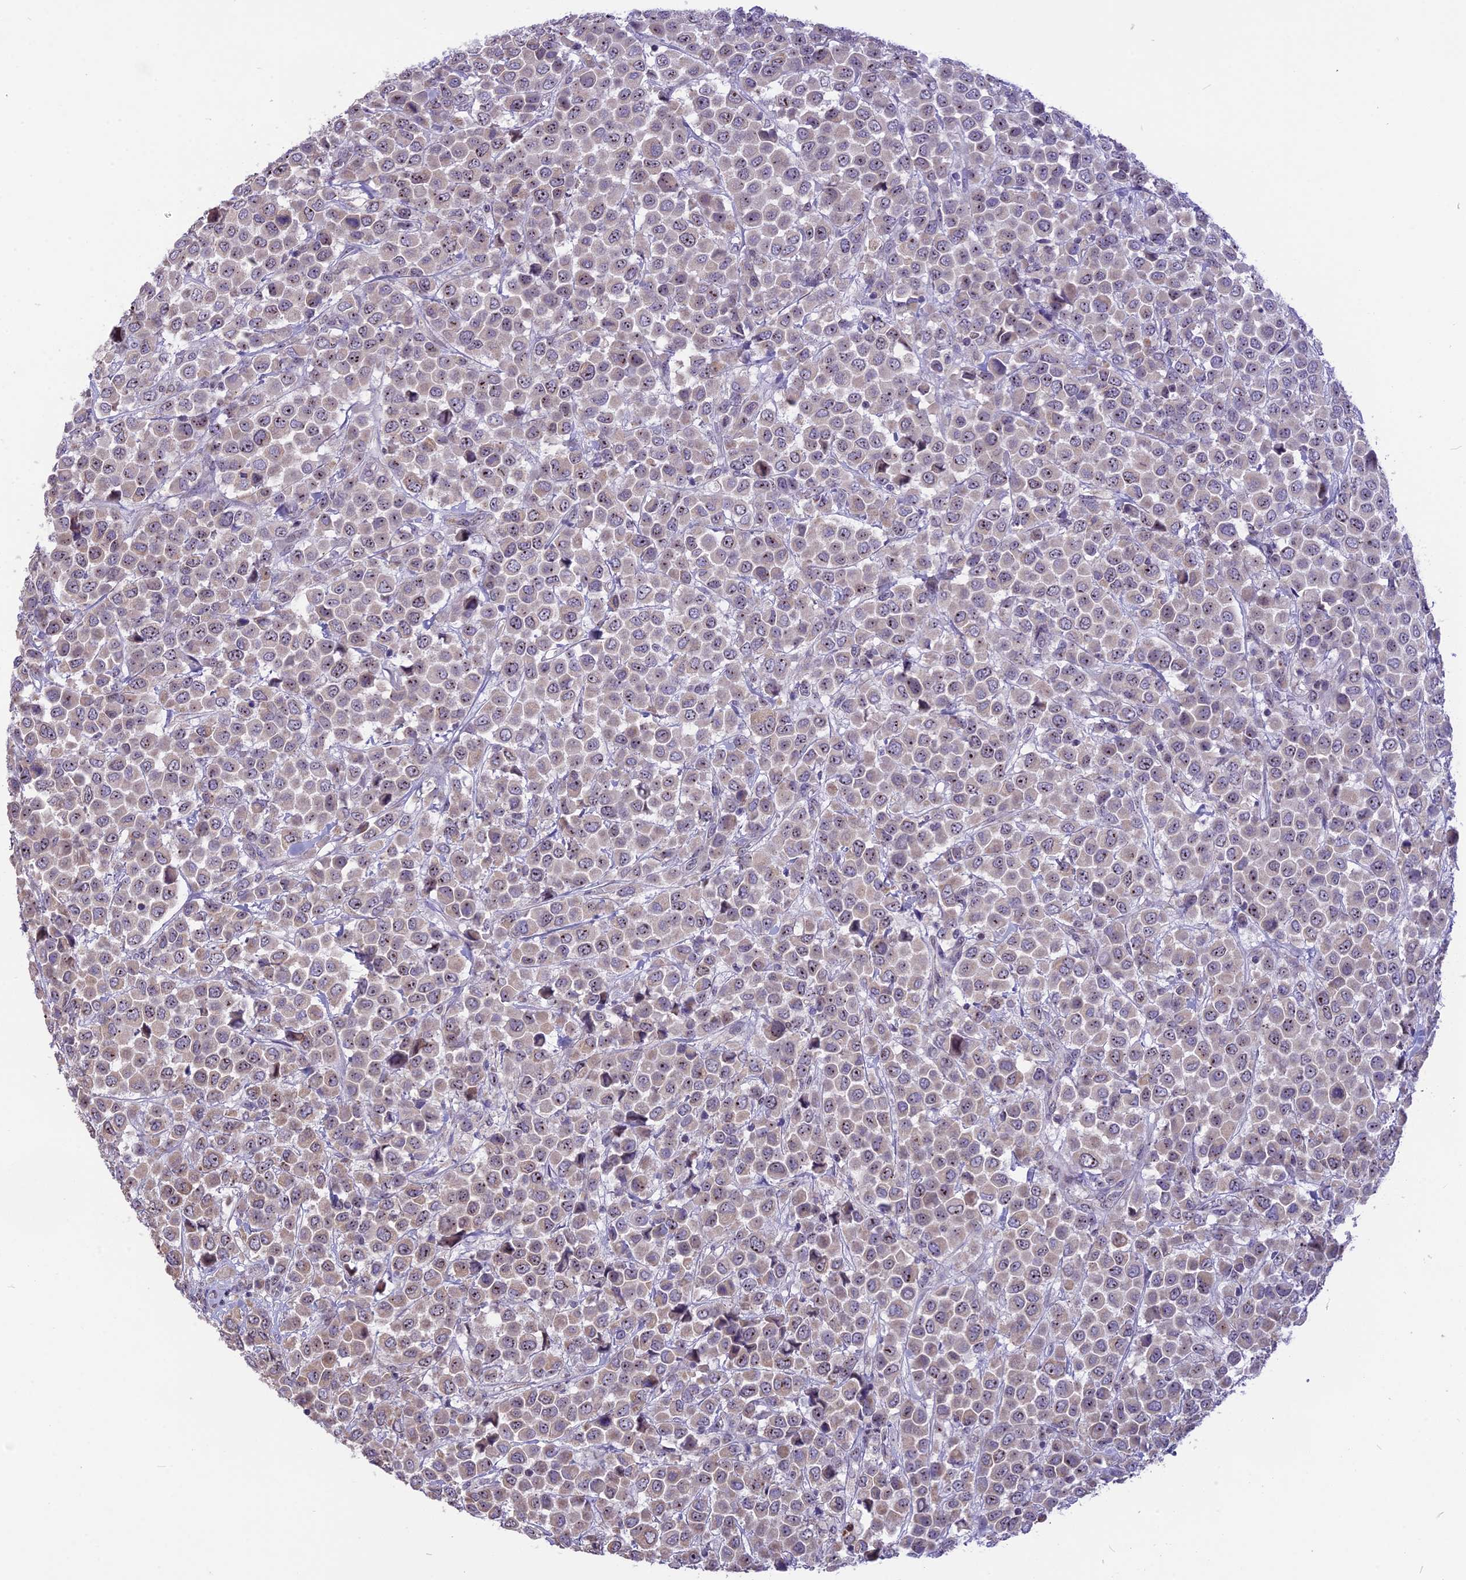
{"staining": {"intensity": "weak", "quantity": "25%-75%", "location": "cytoplasmic/membranous,nuclear"}, "tissue": "breast cancer", "cell_type": "Tumor cells", "image_type": "cancer", "snomed": [{"axis": "morphology", "description": "Duct carcinoma"}, {"axis": "topography", "description": "Breast"}], "caption": "Immunohistochemical staining of human breast cancer shows low levels of weak cytoplasmic/membranous and nuclear protein staining in approximately 25%-75% of tumor cells.", "gene": "CMSS1", "patient": {"sex": "female", "age": 61}}